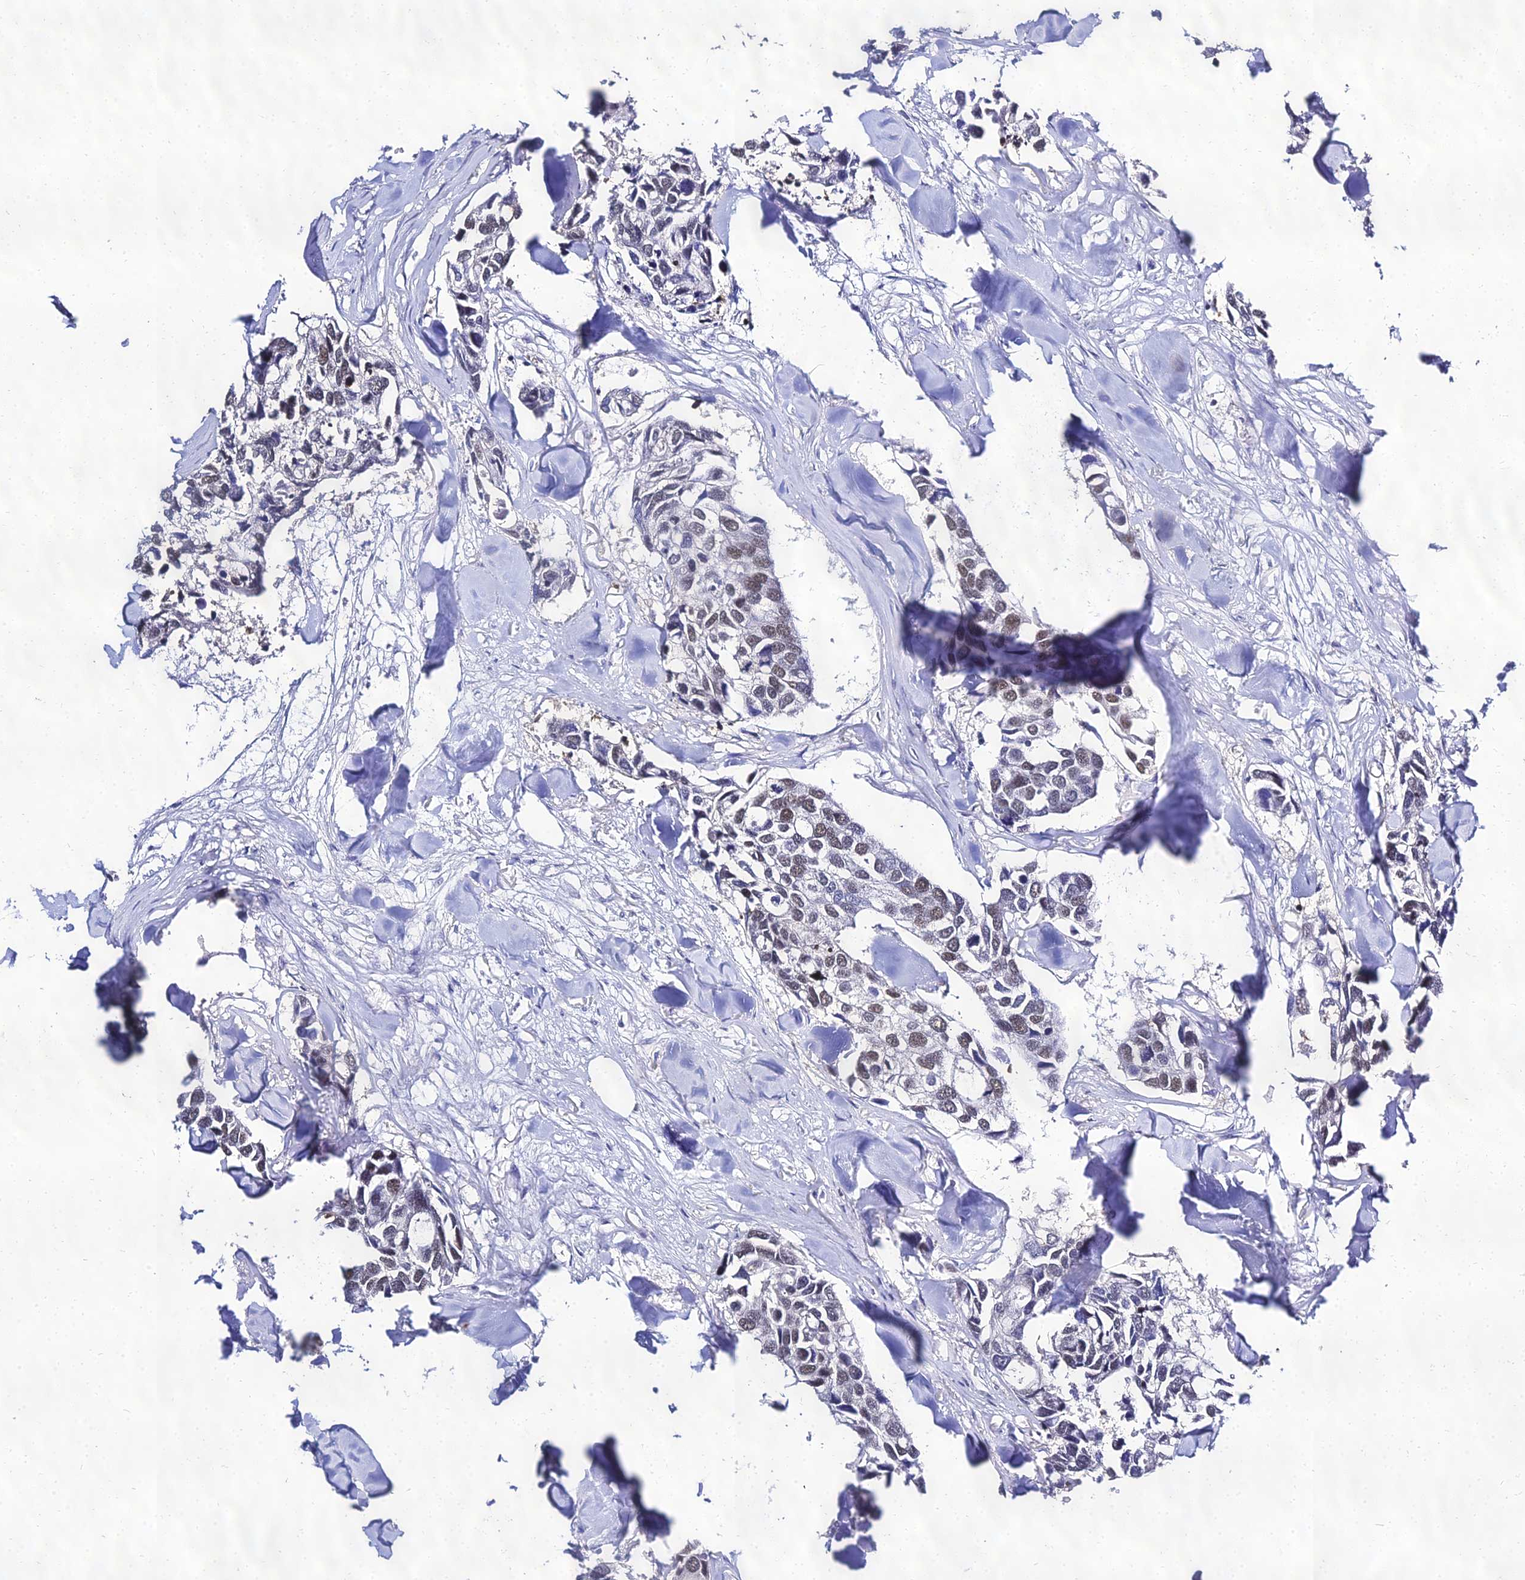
{"staining": {"intensity": "weak", "quantity": ">75%", "location": "nuclear"}, "tissue": "breast cancer", "cell_type": "Tumor cells", "image_type": "cancer", "snomed": [{"axis": "morphology", "description": "Duct carcinoma"}, {"axis": "topography", "description": "Breast"}], "caption": "Immunohistochemistry (IHC) staining of breast cancer, which demonstrates low levels of weak nuclear positivity in about >75% of tumor cells indicating weak nuclear protein staining. The staining was performed using DAB (brown) for protein detection and nuclei were counterstained in hematoxylin (blue).", "gene": "PPP4R2", "patient": {"sex": "female", "age": 83}}